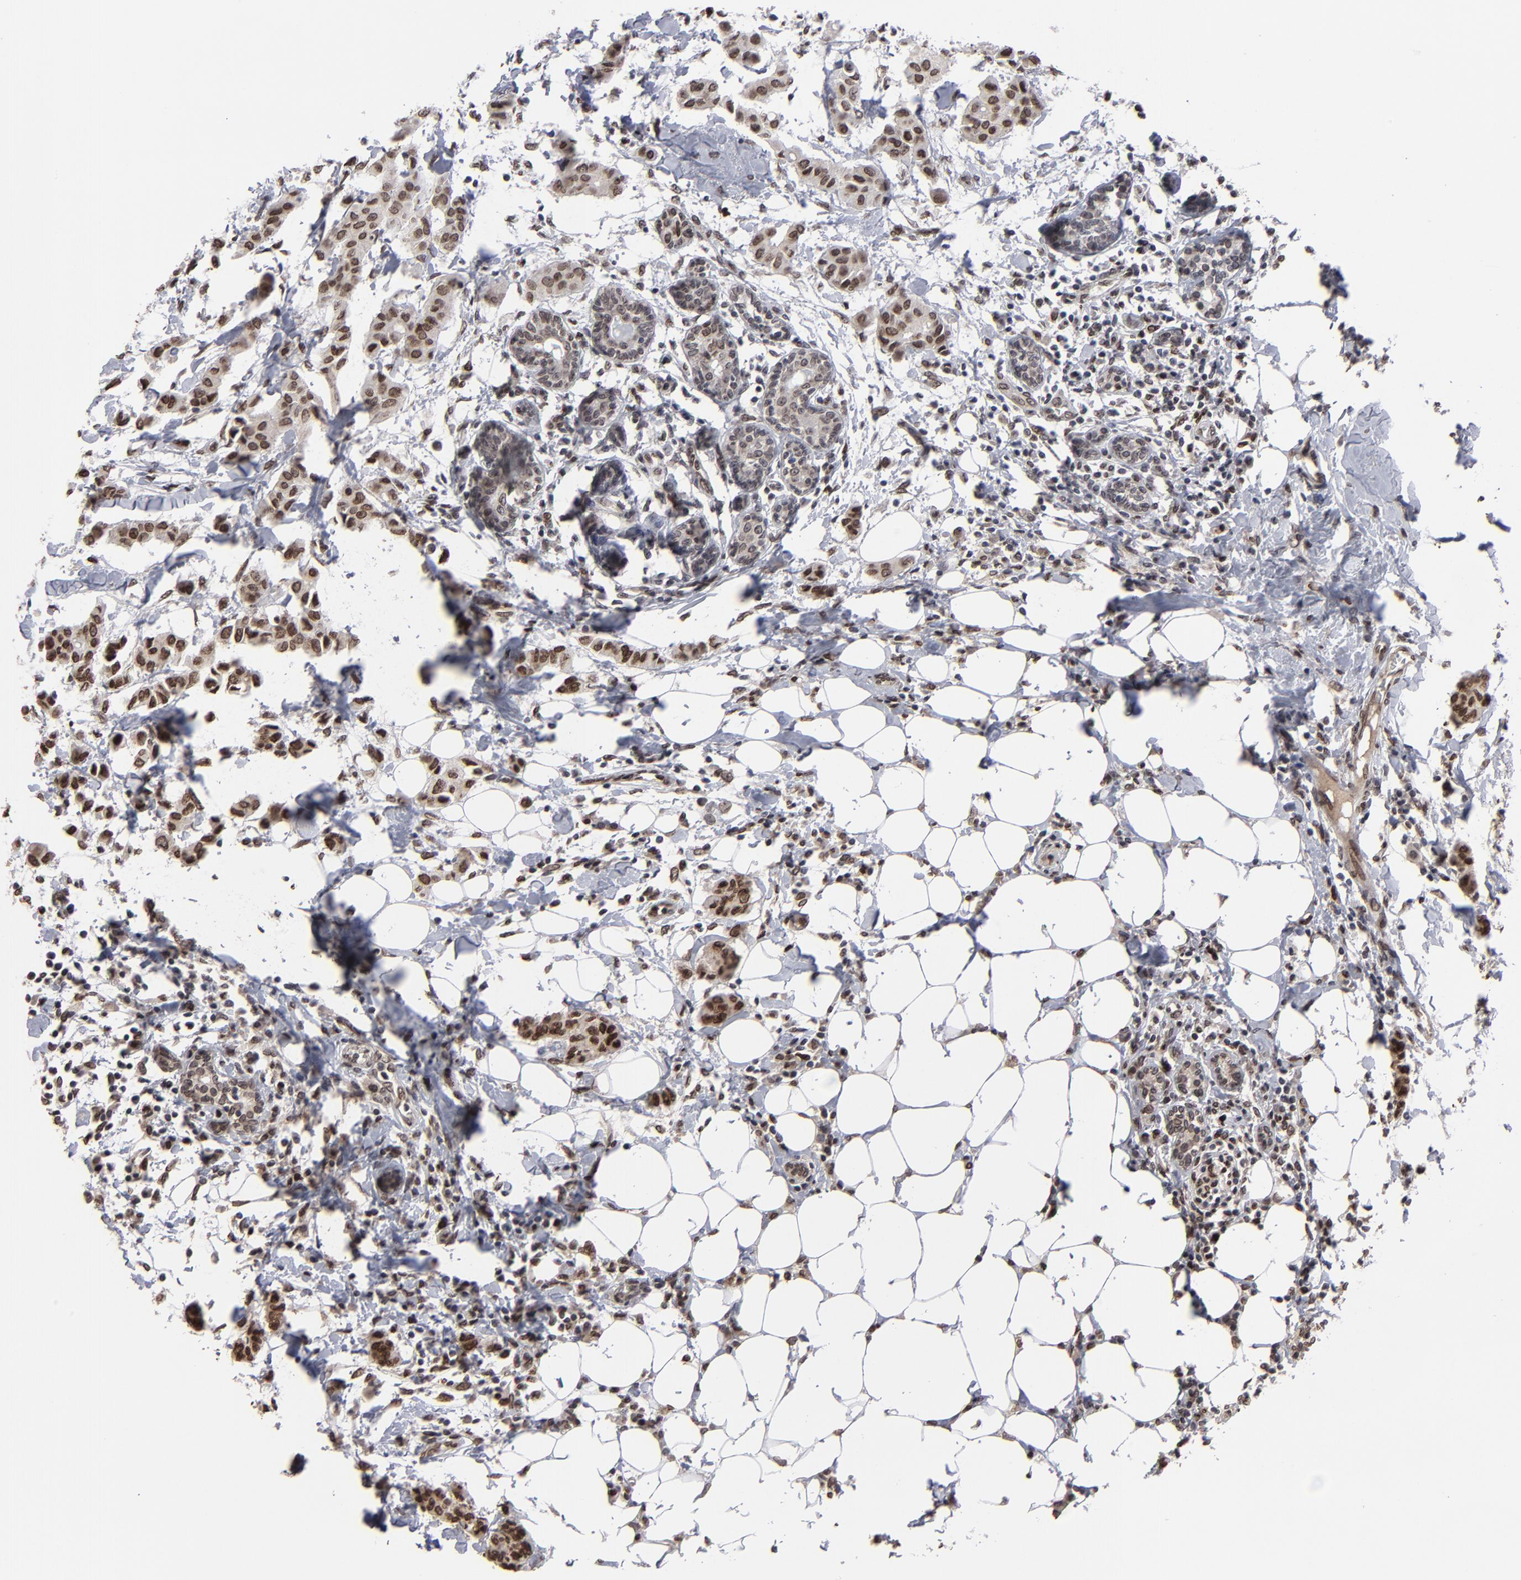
{"staining": {"intensity": "strong", "quantity": ">75%", "location": "nuclear"}, "tissue": "breast cancer", "cell_type": "Tumor cells", "image_type": "cancer", "snomed": [{"axis": "morphology", "description": "Duct carcinoma"}, {"axis": "topography", "description": "Breast"}], "caption": "Approximately >75% of tumor cells in human breast cancer (intraductal carcinoma) reveal strong nuclear protein positivity as visualized by brown immunohistochemical staining.", "gene": "BAZ1A", "patient": {"sex": "female", "age": 40}}